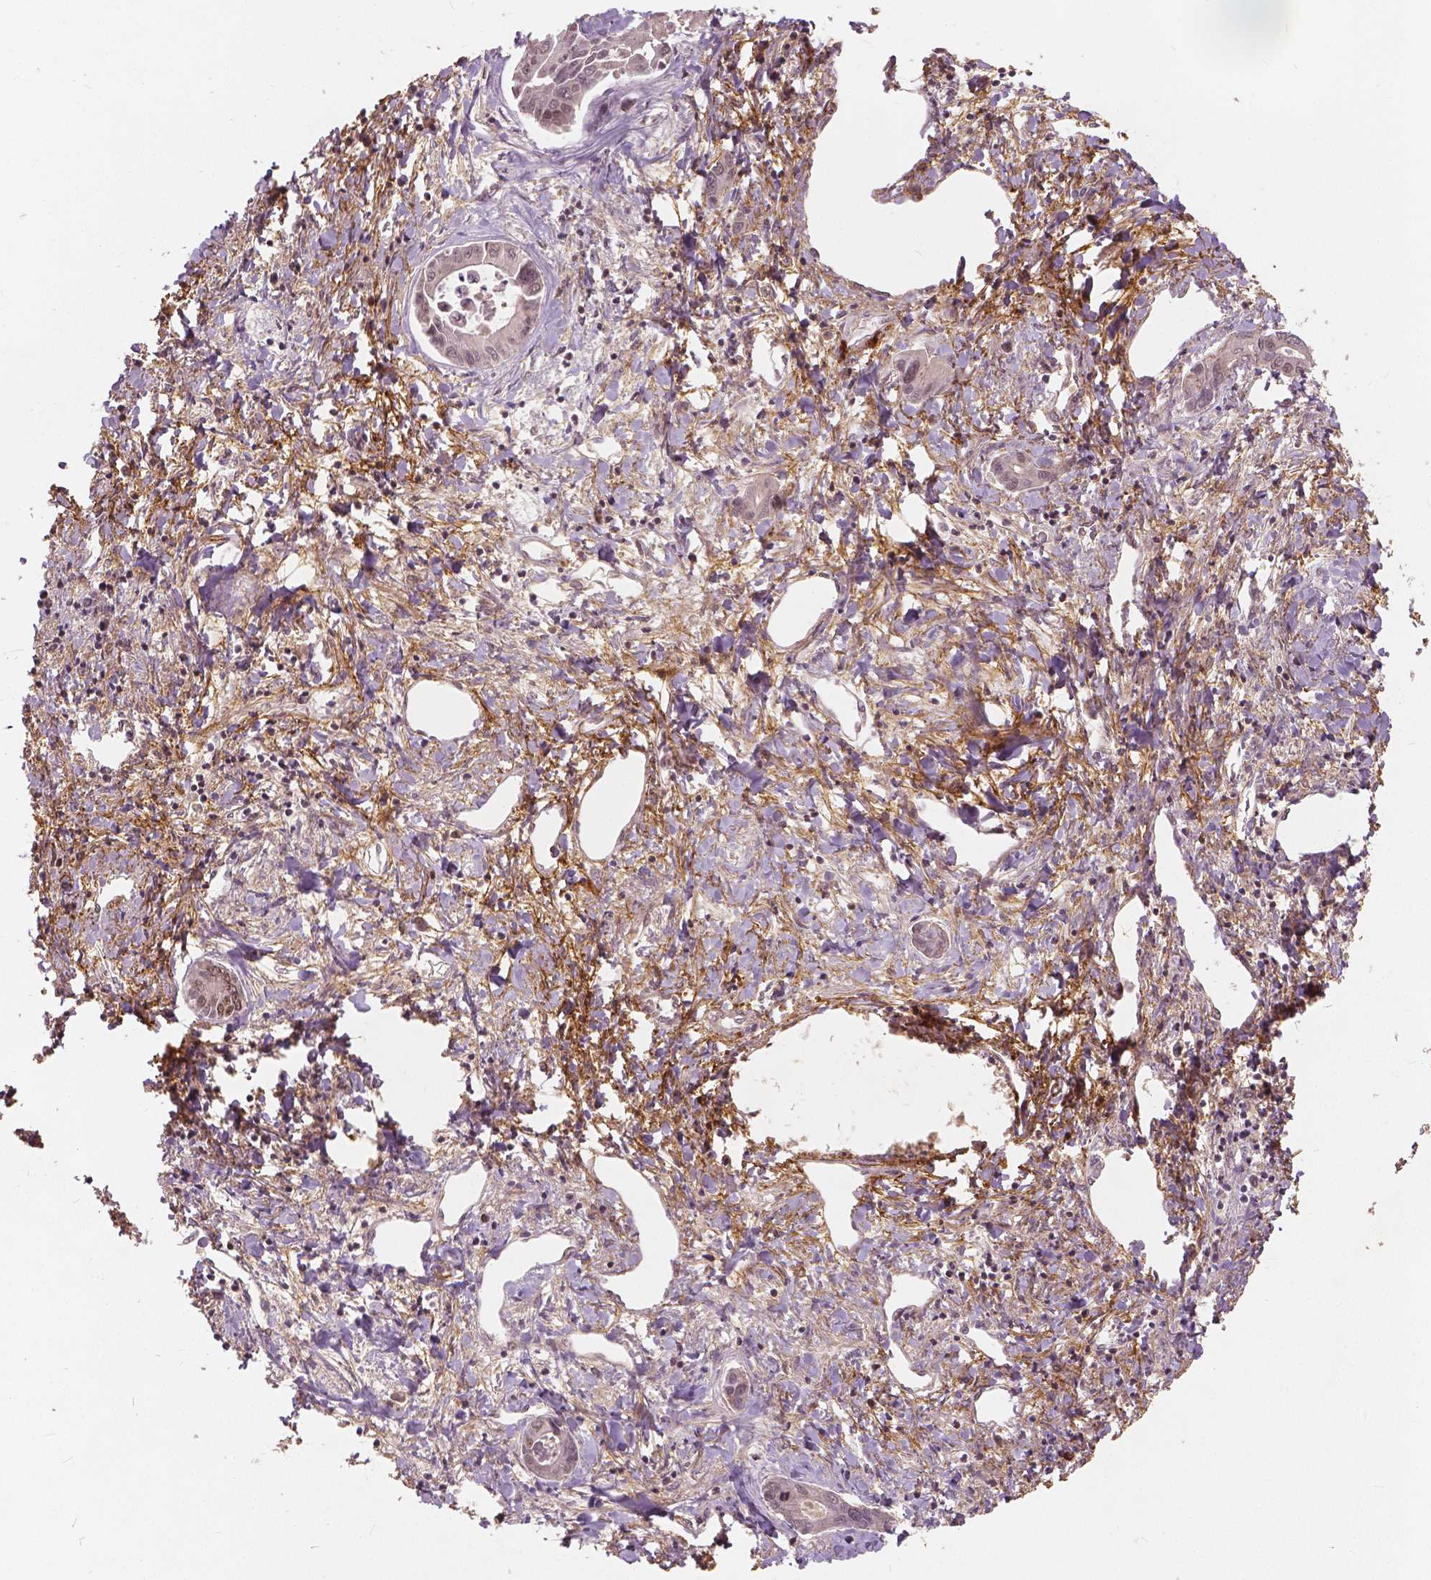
{"staining": {"intensity": "weak", "quantity": "<25%", "location": "nuclear"}, "tissue": "liver cancer", "cell_type": "Tumor cells", "image_type": "cancer", "snomed": [{"axis": "morphology", "description": "Cholangiocarcinoma"}, {"axis": "topography", "description": "Liver"}], "caption": "Tumor cells are negative for brown protein staining in liver cancer.", "gene": "NSD2", "patient": {"sex": "male", "age": 66}}